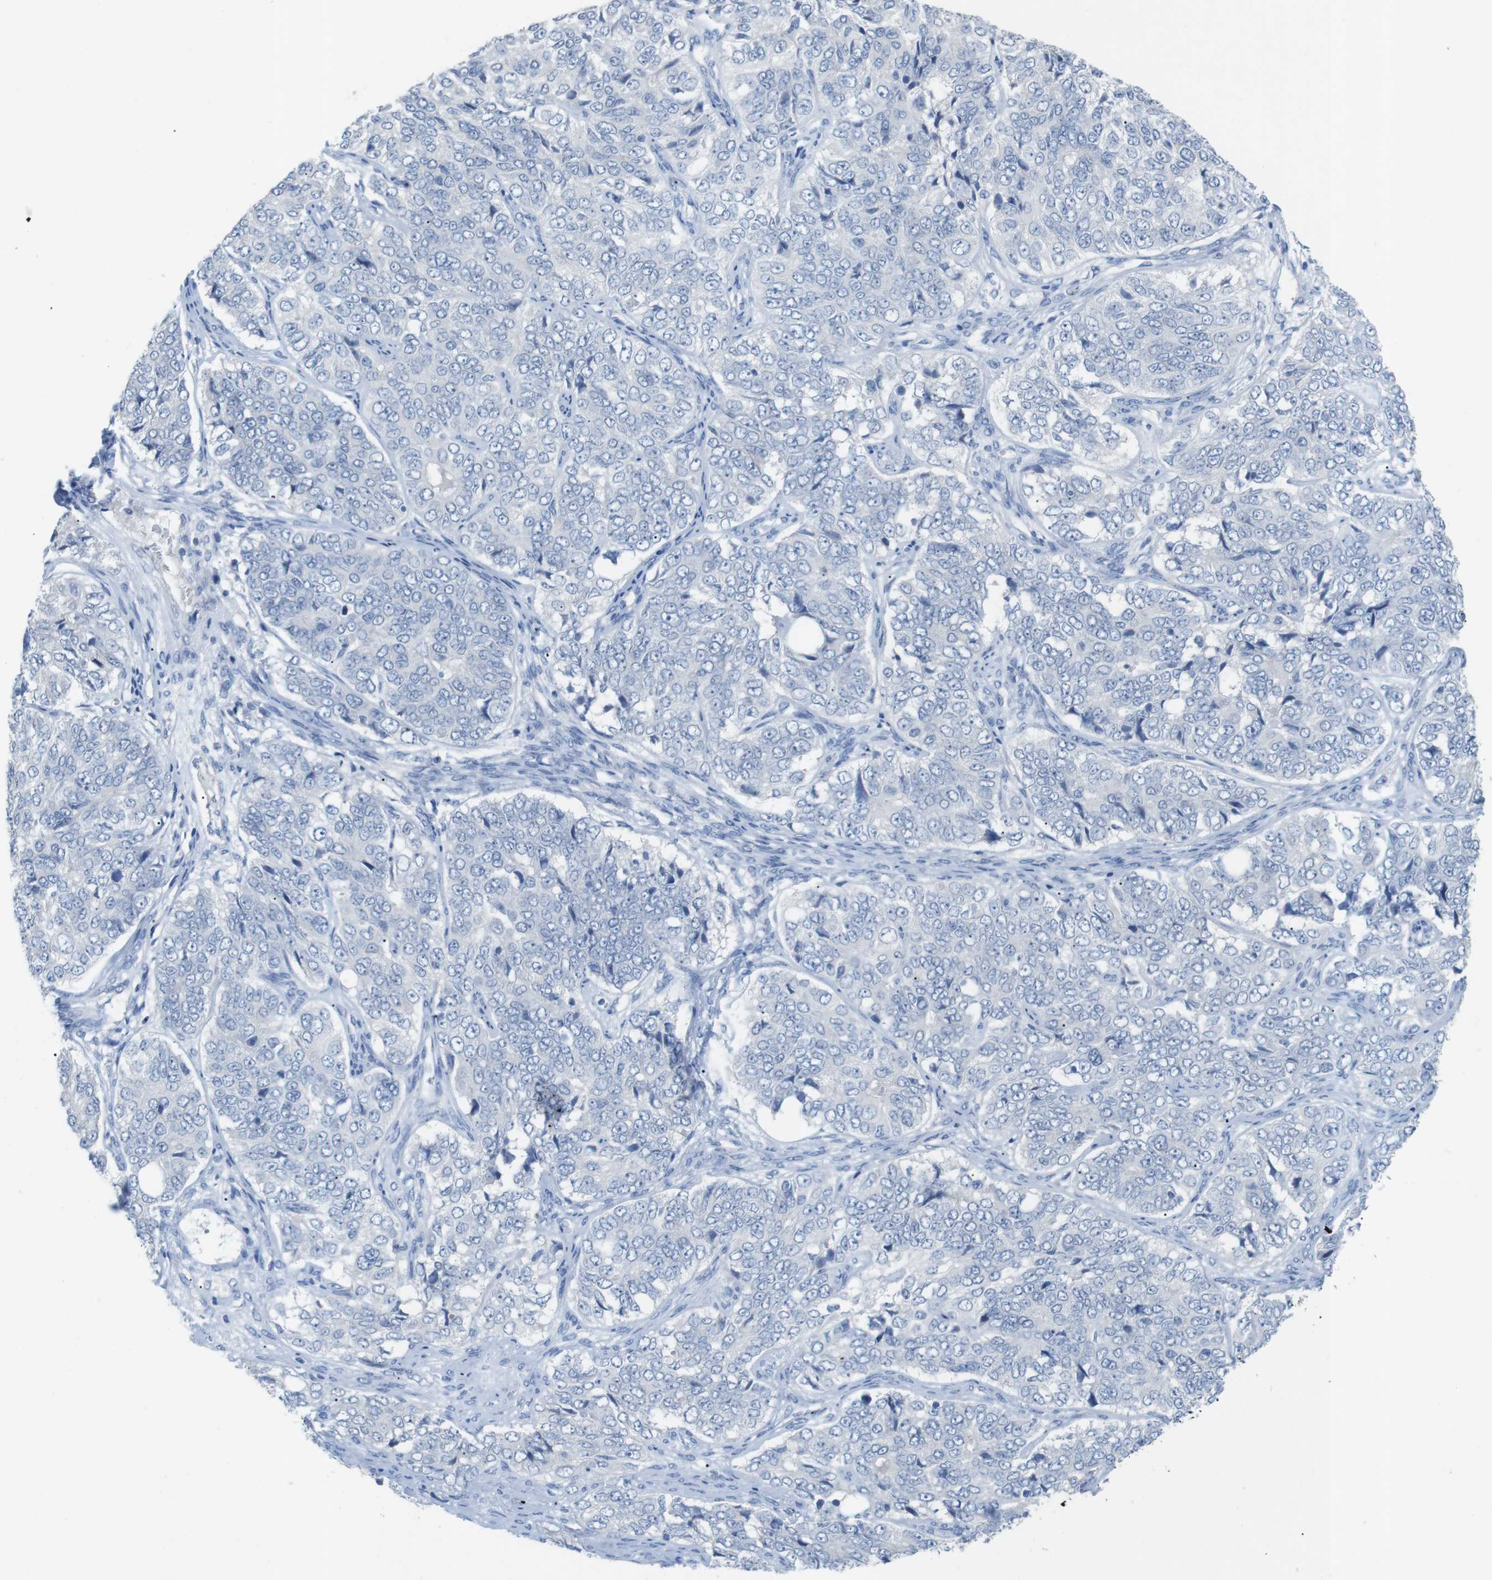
{"staining": {"intensity": "negative", "quantity": "none", "location": "none"}, "tissue": "ovarian cancer", "cell_type": "Tumor cells", "image_type": "cancer", "snomed": [{"axis": "morphology", "description": "Carcinoma, endometroid"}, {"axis": "topography", "description": "Ovary"}], "caption": "The photomicrograph displays no staining of tumor cells in endometroid carcinoma (ovarian). The staining was performed using DAB to visualize the protein expression in brown, while the nuclei were stained in blue with hematoxylin (Magnification: 20x).", "gene": "SALL4", "patient": {"sex": "female", "age": 51}}